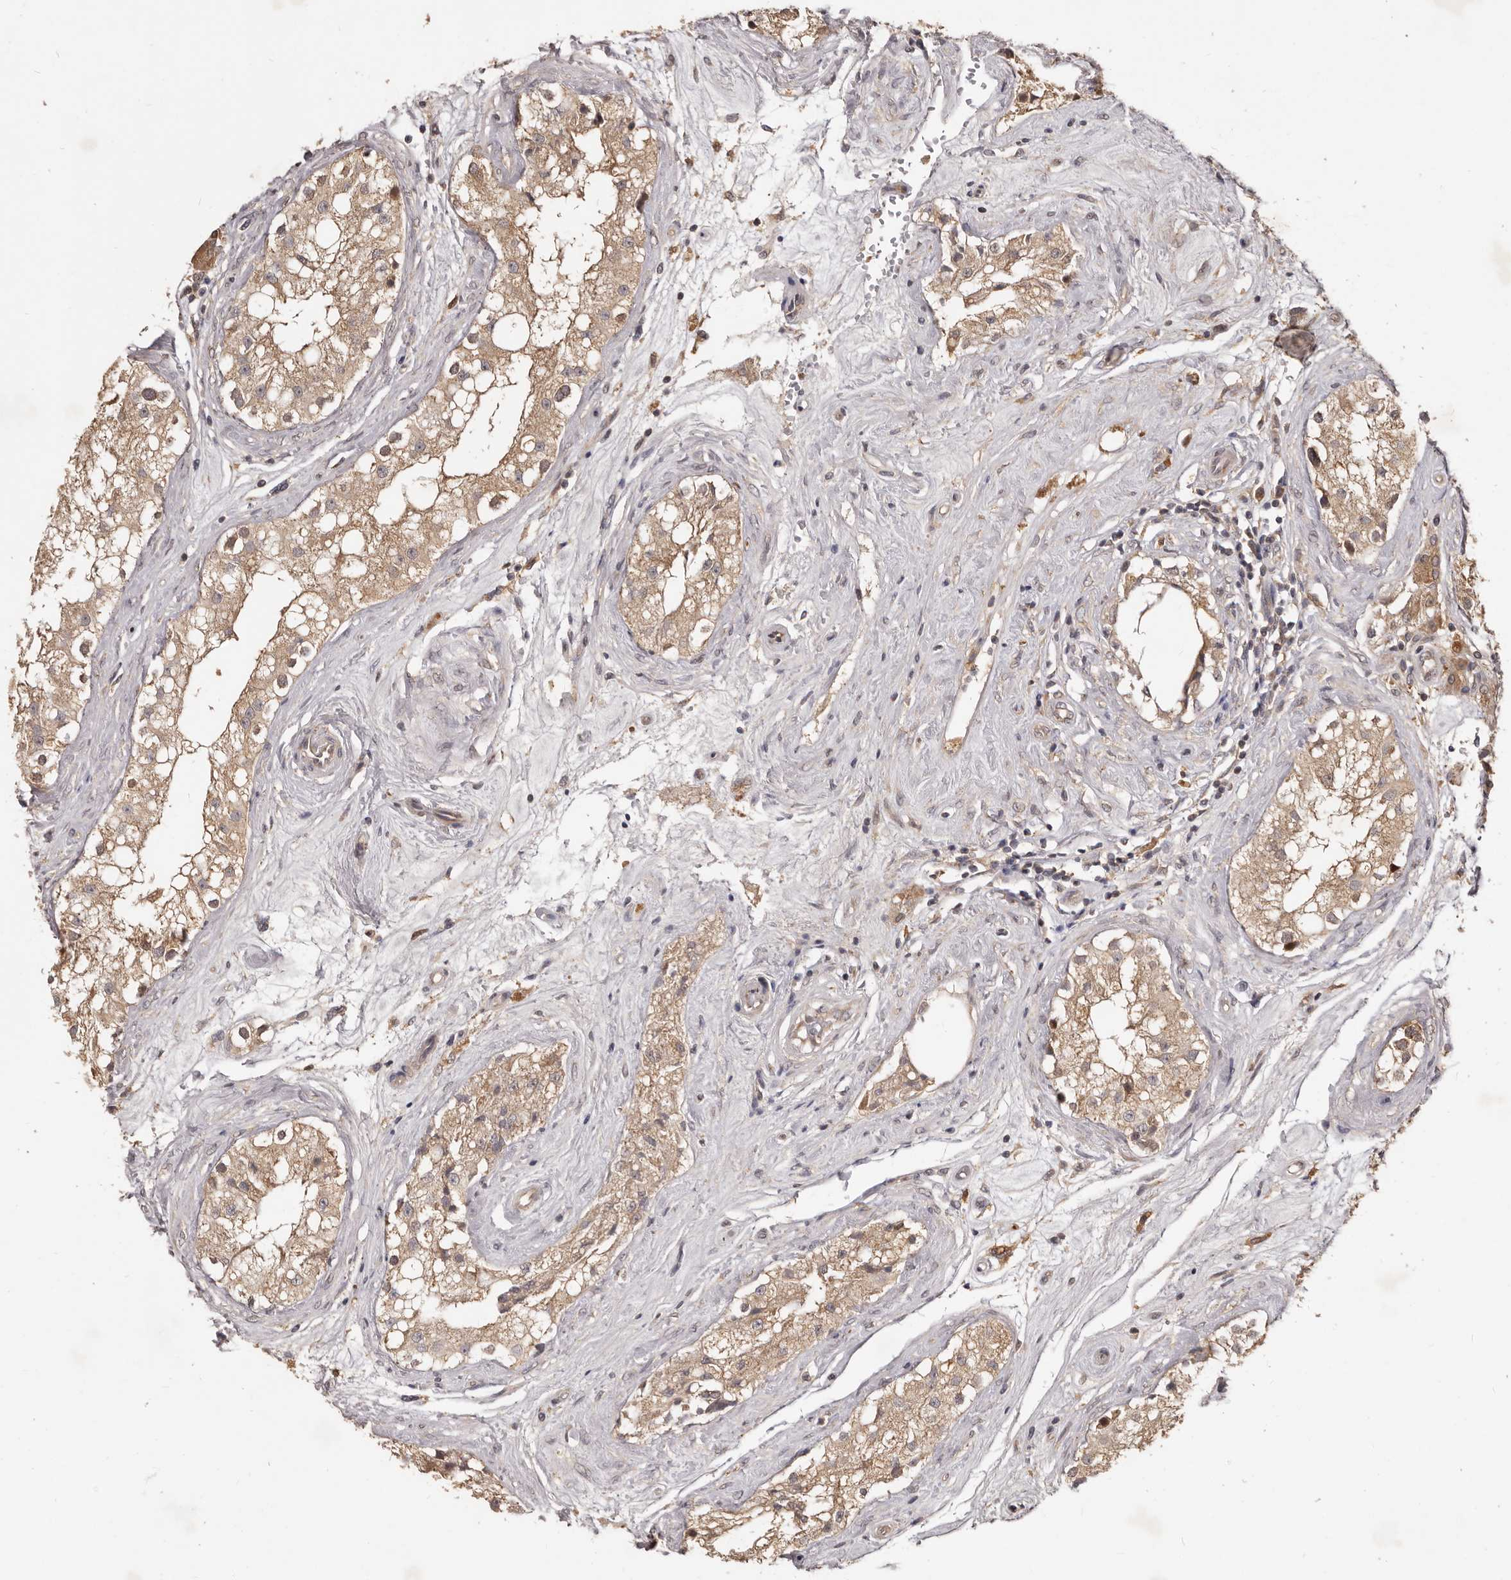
{"staining": {"intensity": "moderate", "quantity": ">75%", "location": "cytoplasmic/membranous"}, "tissue": "testis", "cell_type": "Cells in seminiferous ducts", "image_type": "normal", "snomed": [{"axis": "morphology", "description": "Normal tissue, NOS"}, {"axis": "topography", "description": "Testis"}], "caption": "A brown stain labels moderate cytoplasmic/membranous expression of a protein in cells in seminiferous ducts of normal human testis. Using DAB (brown) and hematoxylin (blue) stains, captured at high magnification using brightfield microscopy.", "gene": "MTO1", "patient": {"sex": "male", "age": 84}}